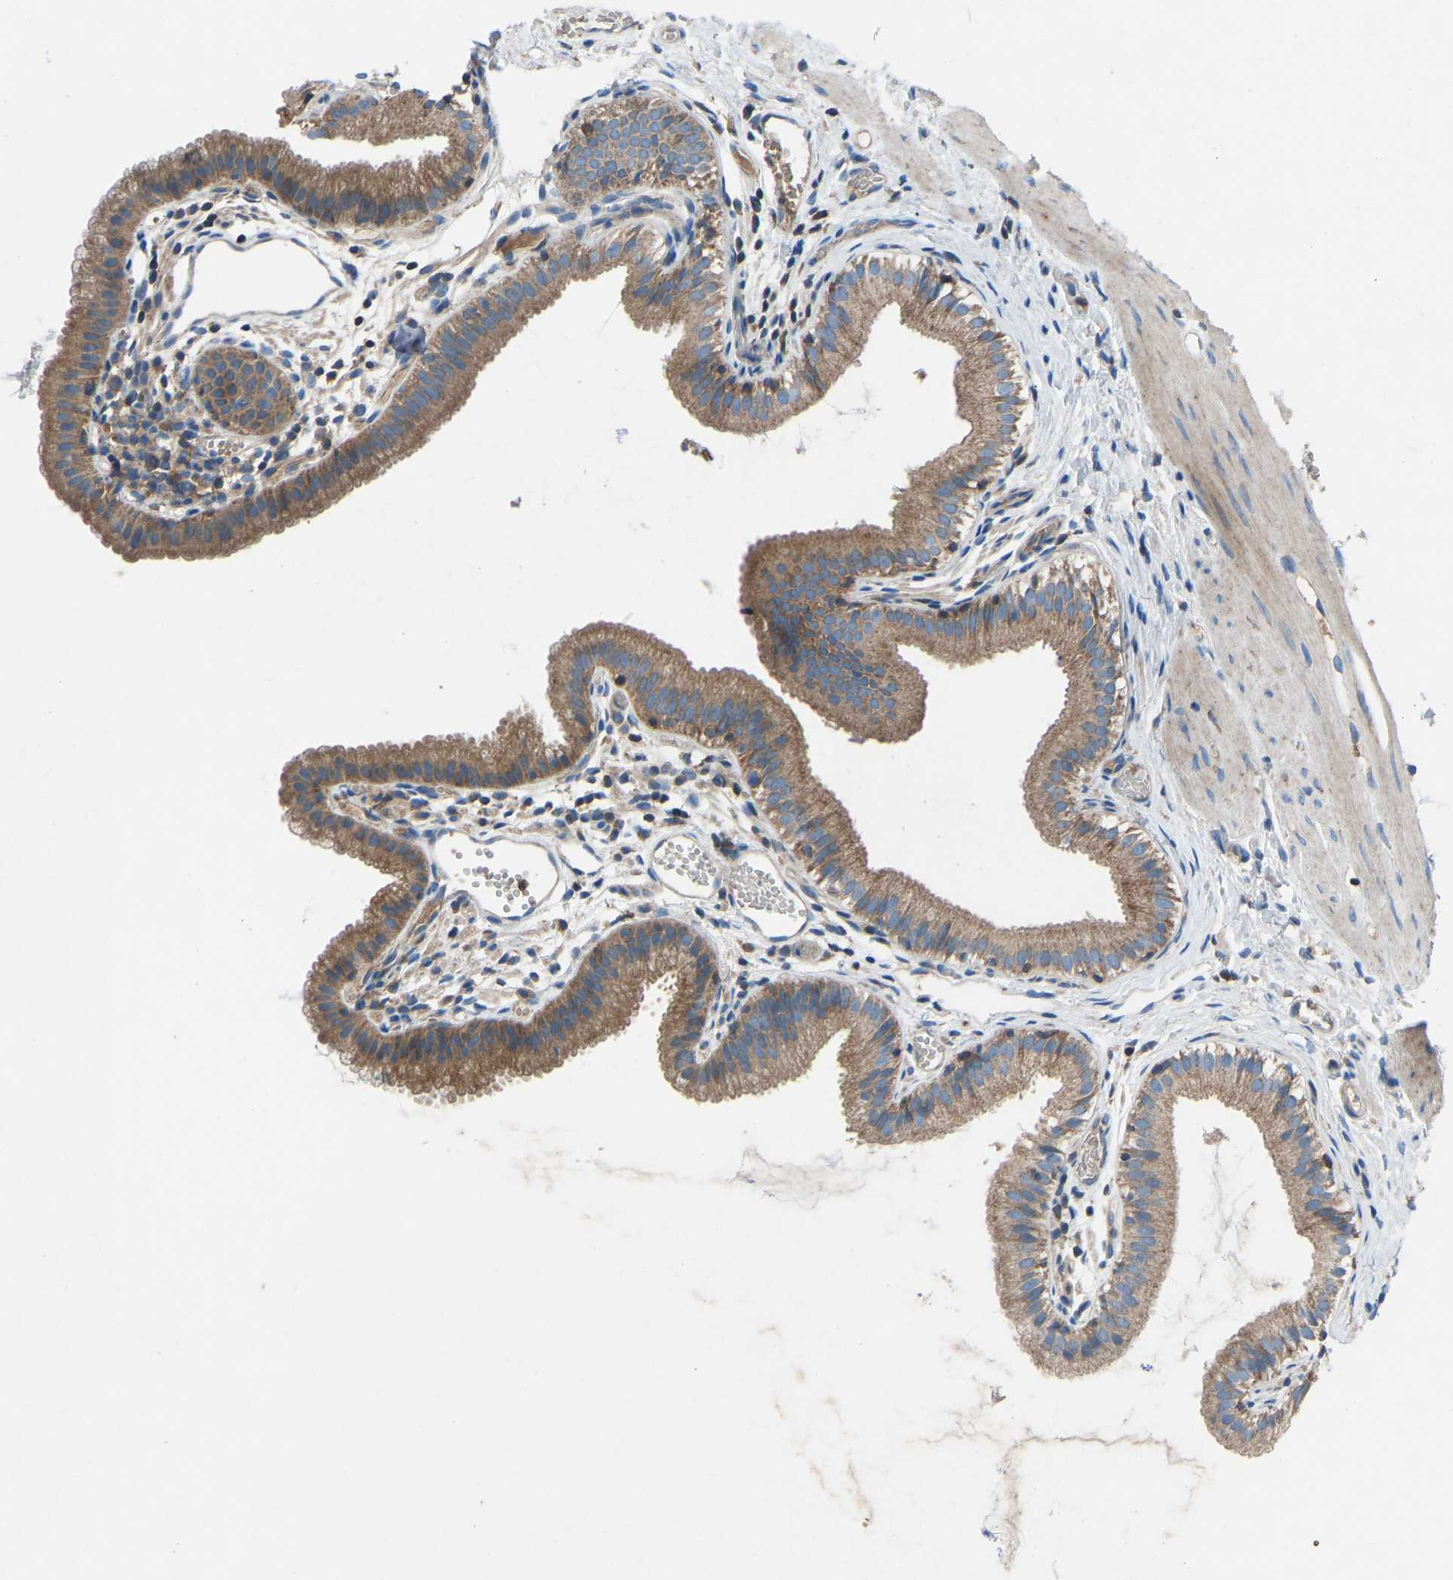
{"staining": {"intensity": "moderate", "quantity": ">75%", "location": "cytoplasmic/membranous"}, "tissue": "gallbladder", "cell_type": "Glandular cells", "image_type": "normal", "snomed": [{"axis": "morphology", "description": "Normal tissue, NOS"}, {"axis": "topography", "description": "Gallbladder"}], "caption": "The image reveals immunohistochemical staining of unremarkable gallbladder. There is moderate cytoplasmic/membranous positivity is identified in approximately >75% of glandular cells. (DAB = brown stain, brightfield microscopy at high magnification).", "gene": "GRK6", "patient": {"sex": "female", "age": 26}}